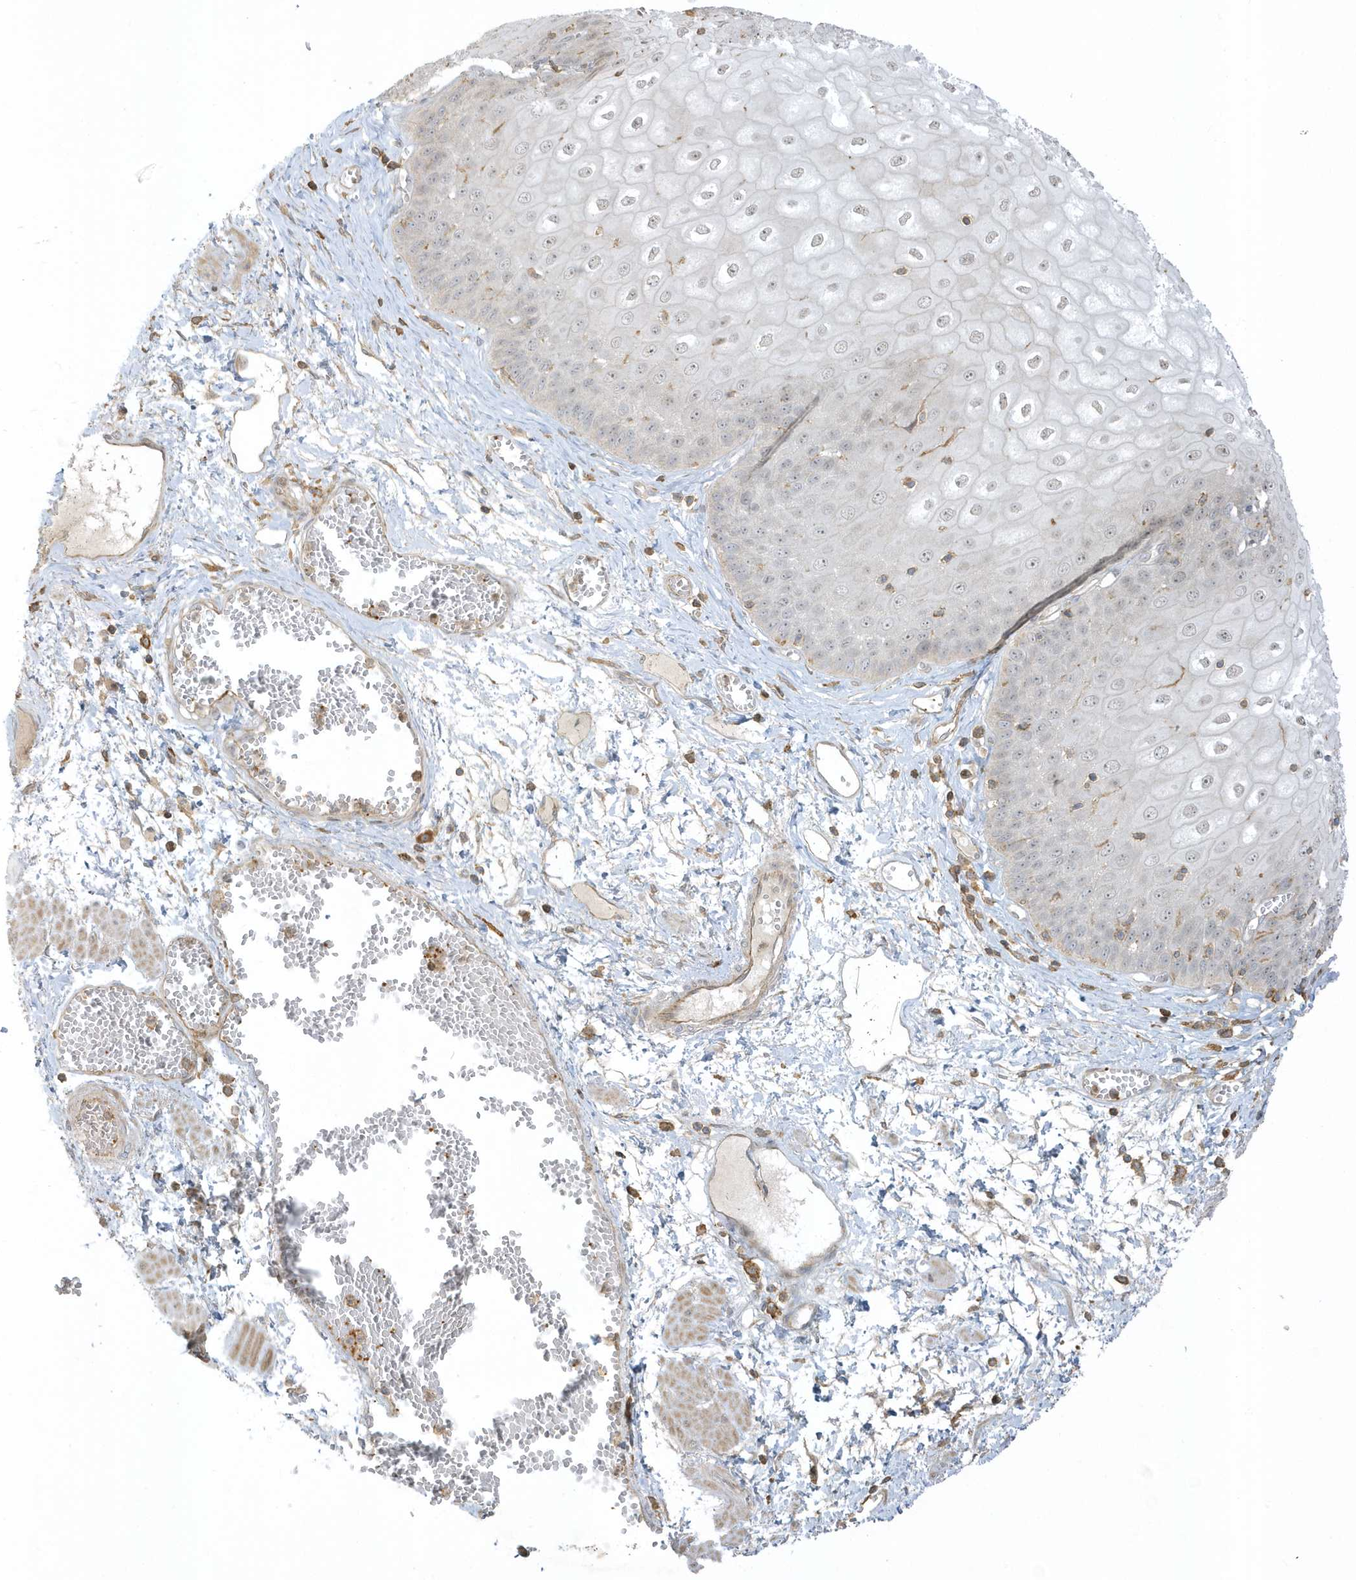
{"staining": {"intensity": "weak", "quantity": "25%-75%", "location": "nuclear"}, "tissue": "esophagus", "cell_type": "Squamous epithelial cells", "image_type": "normal", "snomed": [{"axis": "morphology", "description": "Normal tissue, NOS"}, {"axis": "topography", "description": "Esophagus"}], "caption": "Immunohistochemistry (IHC) micrograph of normal esophagus stained for a protein (brown), which demonstrates low levels of weak nuclear positivity in about 25%-75% of squamous epithelial cells.", "gene": "ZBTB8A", "patient": {"sex": "male", "age": 60}}